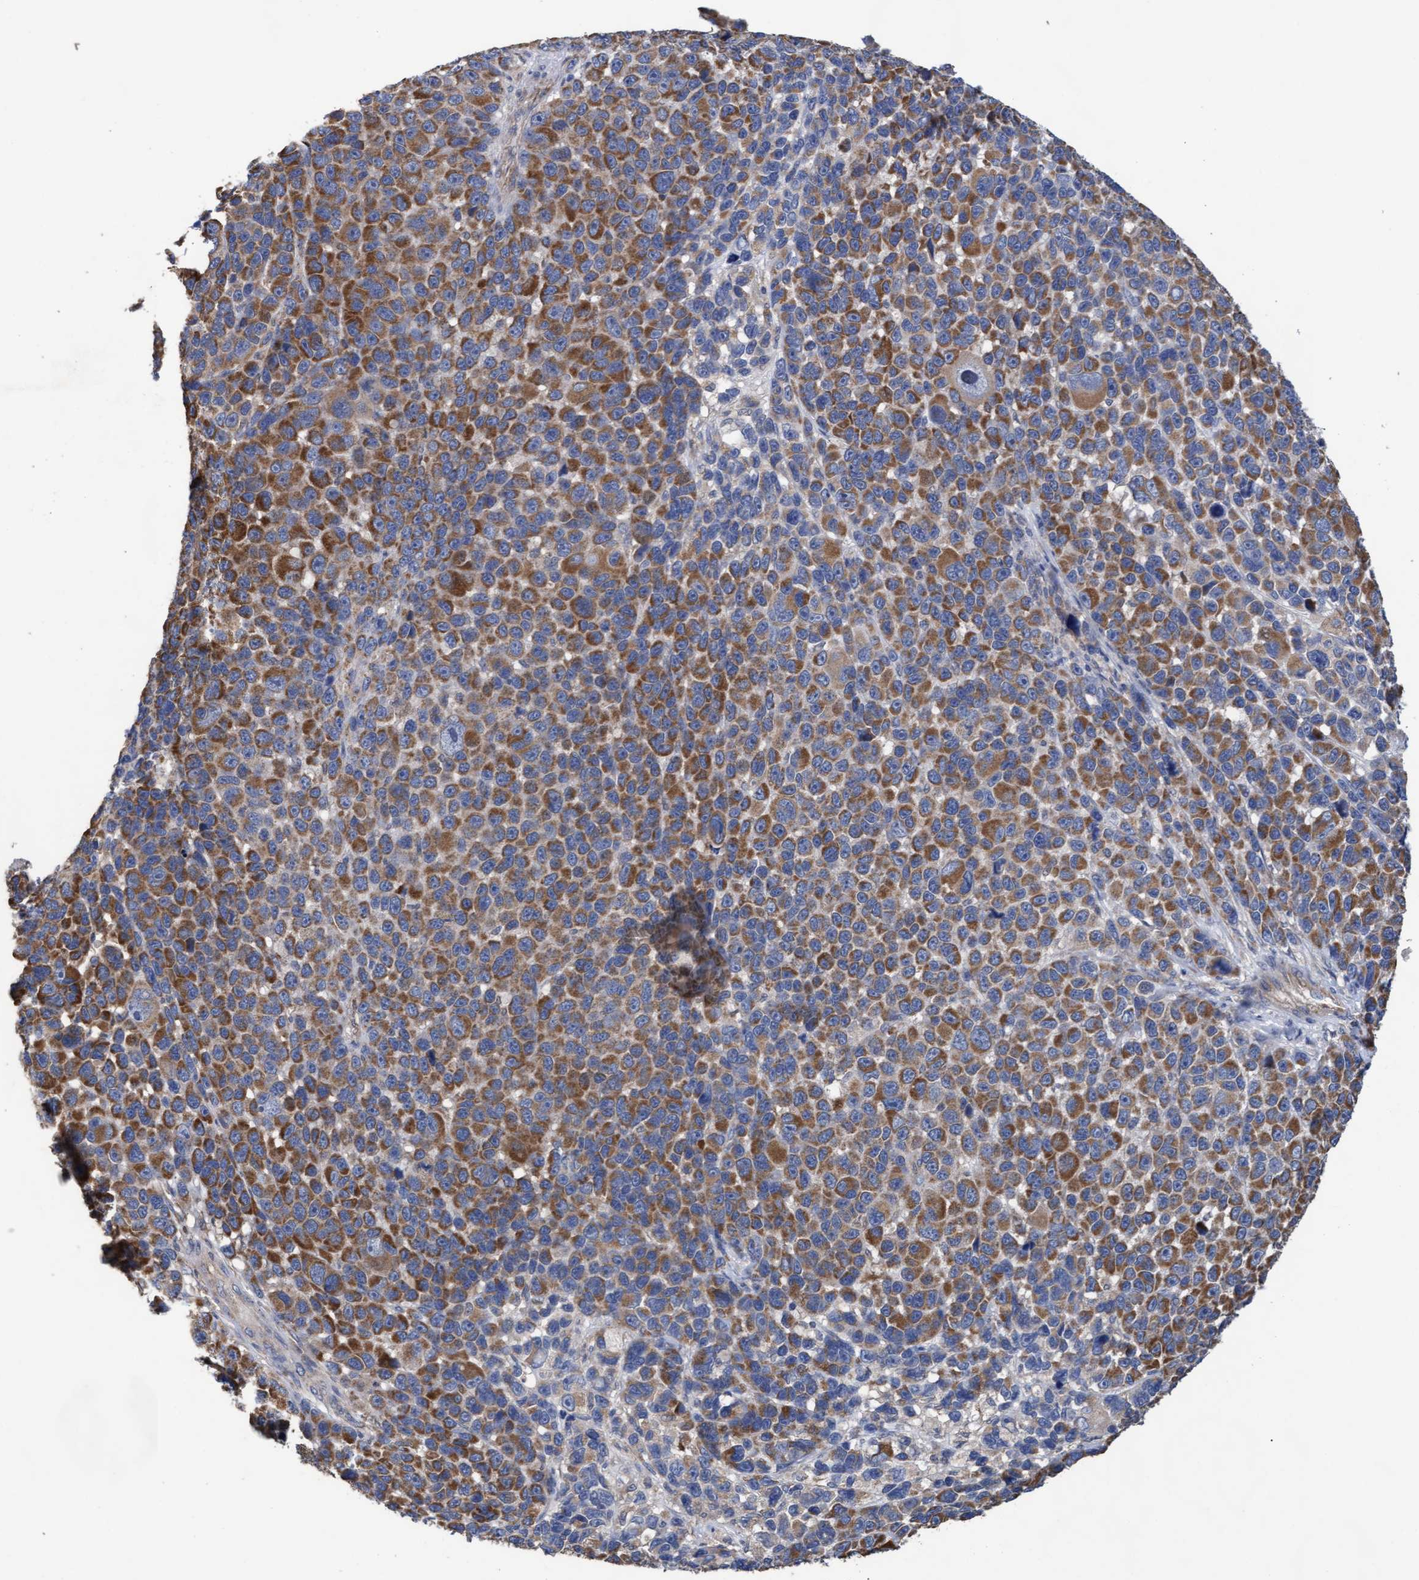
{"staining": {"intensity": "moderate", "quantity": ">75%", "location": "cytoplasmic/membranous"}, "tissue": "melanoma", "cell_type": "Tumor cells", "image_type": "cancer", "snomed": [{"axis": "morphology", "description": "Malignant melanoma, NOS"}, {"axis": "topography", "description": "Skin"}], "caption": "The histopathology image demonstrates immunohistochemical staining of melanoma. There is moderate cytoplasmic/membranous staining is seen in about >75% of tumor cells.", "gene": "MRPL38", "patient": {"sex": "male", "age": 53}}